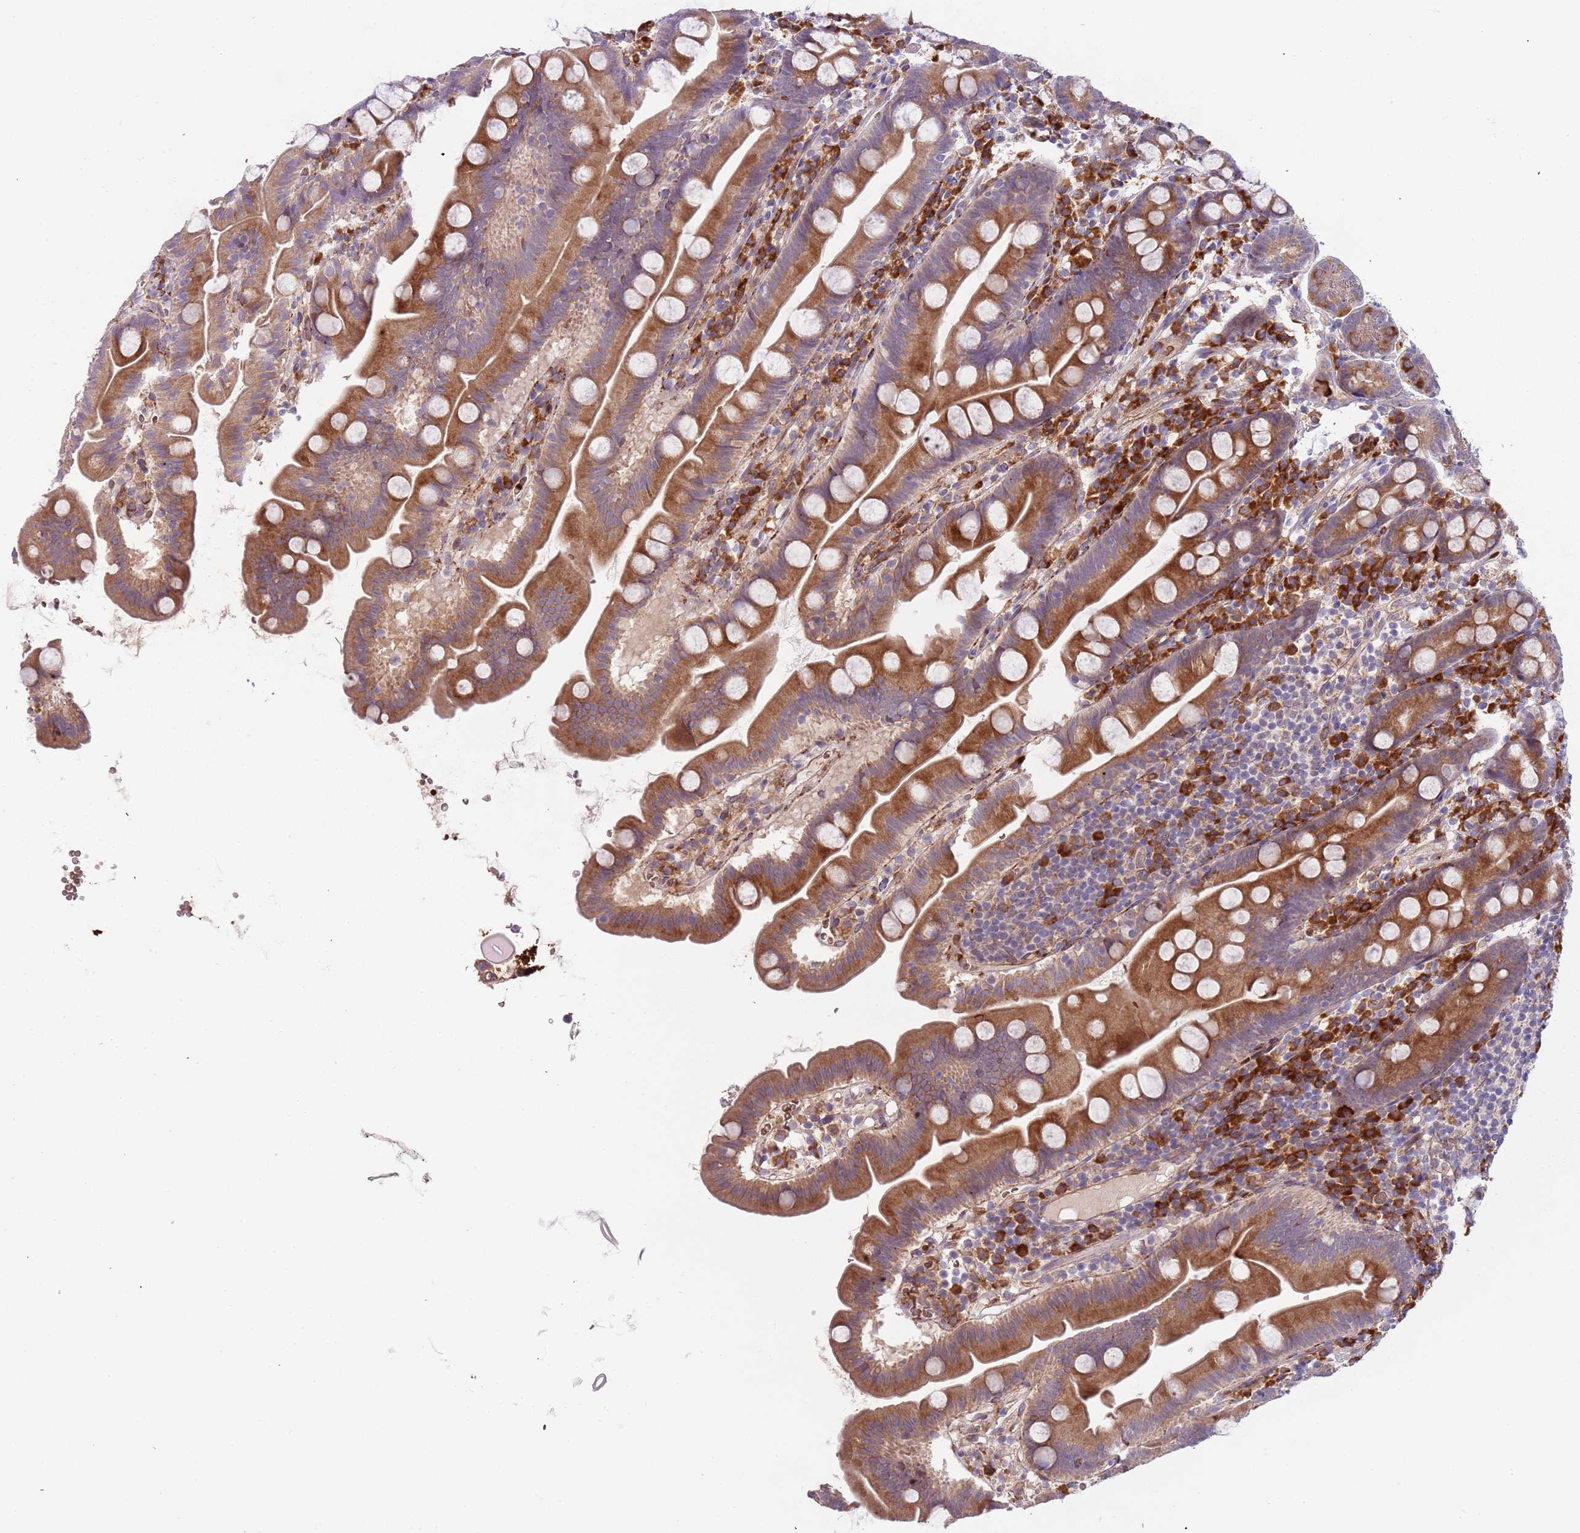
{"staining": {"intensity": "strong", "quantity": ">75%", "location": "cytoplasmic/membranous"}, "tissue": "small intestine", "cell_type": "Glandular cells", "image_type": "normal", "snomed": [{"axis": "morphology", "description": "Normal tissue, NOS"}, {"axis": "topography", "description": "Small intestine"}], "caption": "Unremarkable small intestine reveals strong cytoplasmic/membranous expression in approximately >75% of glandular cells, visualized by immunohistochemistry. (DAB IHC with brightfield microscopy, high magnification).", "gene": "VWCE", "patient": {"sex": "female", "age": 68}}